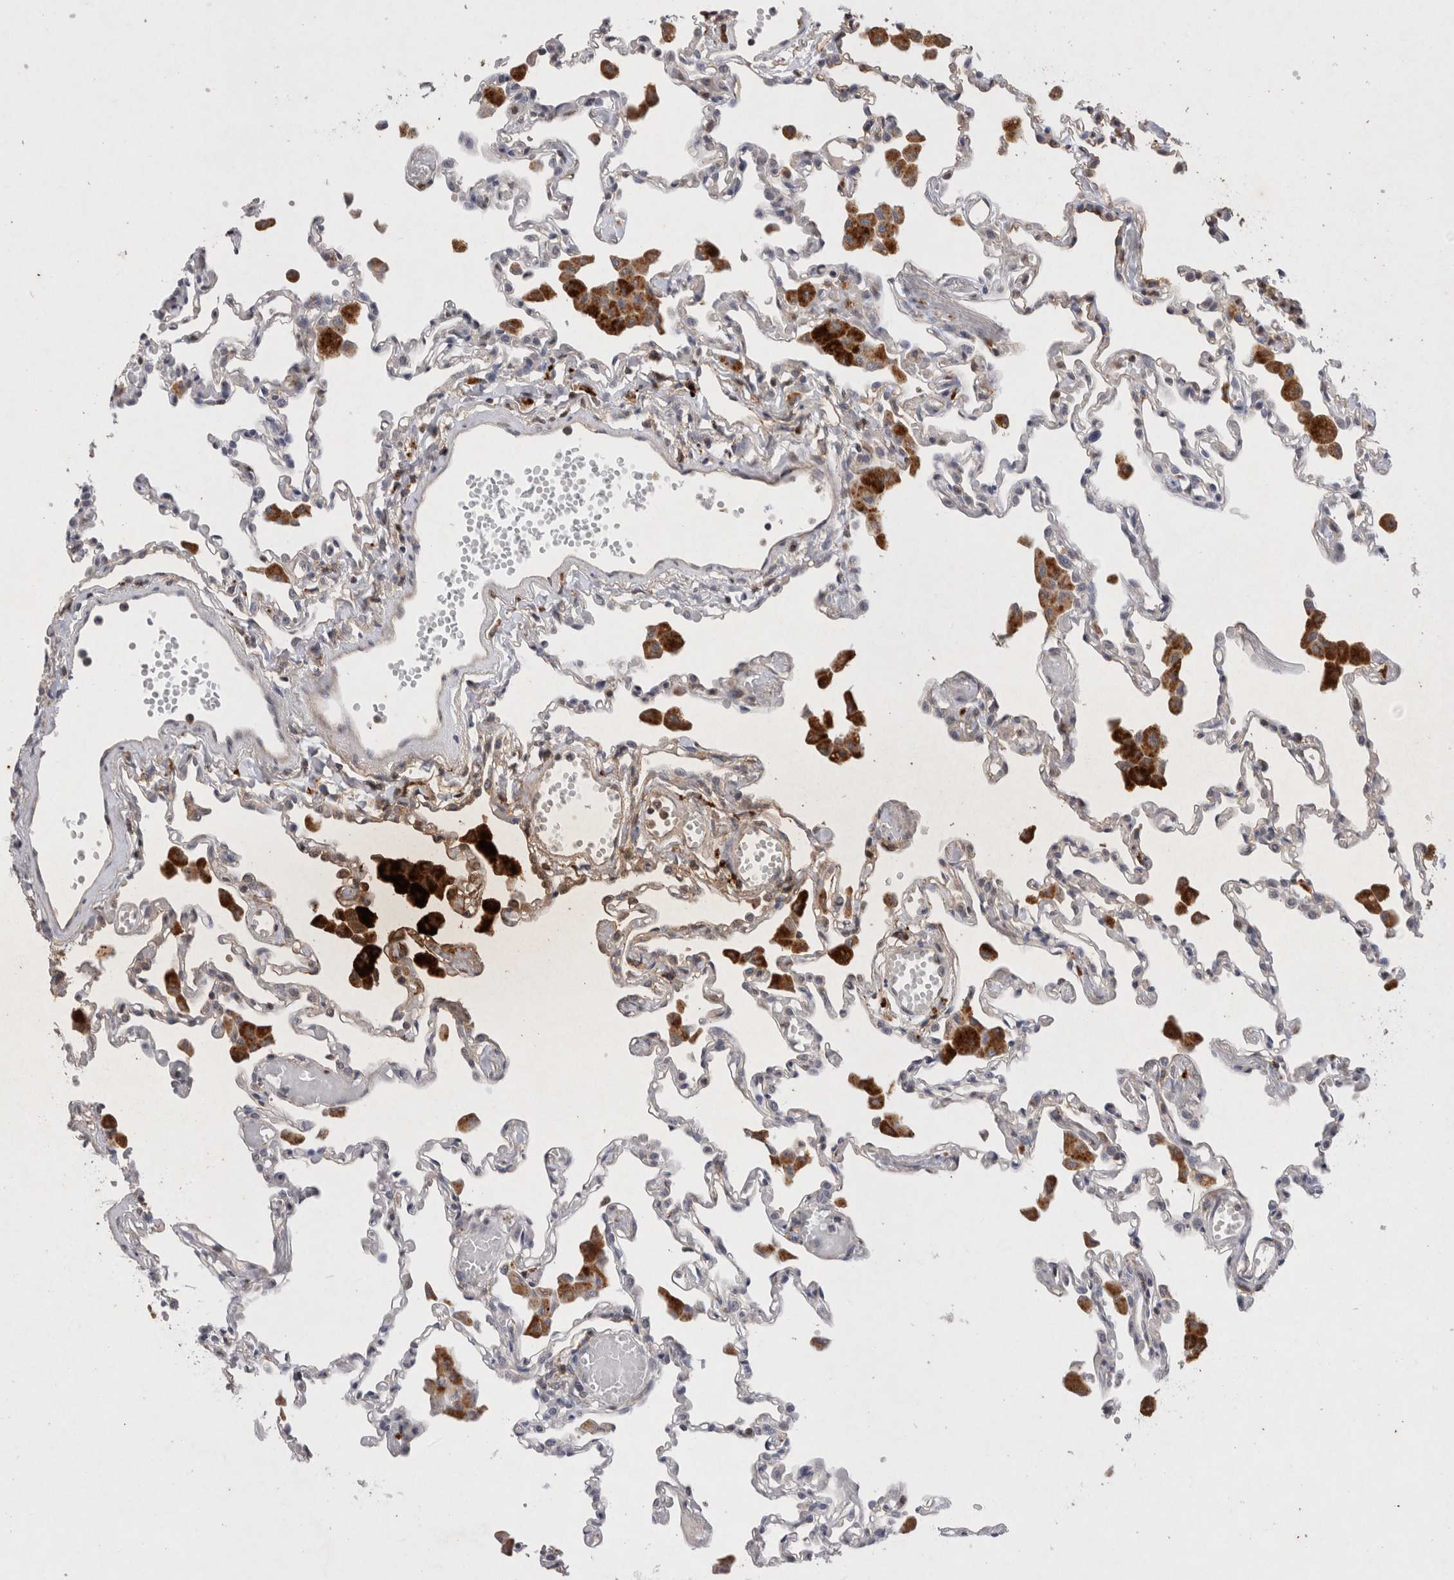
{"staining": {"intensity": "moderate", "quantity": "<25%", "location": "cytoplasmic/membranous"}, "tissue": "lung", "cell_type": "Alveolar cells", "image_type": "normal", "snomed": [{"axis": "morphology", "description": "Normal tissue, NOS"}, {"axis": "topography", "description": "Bronchus"}, {"axis": "topography", "description": "Lung"}], "caption": "An IHC histopathology image of benign tissue is shown. Protein staining in brown shows moderate cytoplasmic/membranous positivity in lung within alveolar cells.", "gene": "RASSF3", "patient": {"sex": "female", "age": 49}}